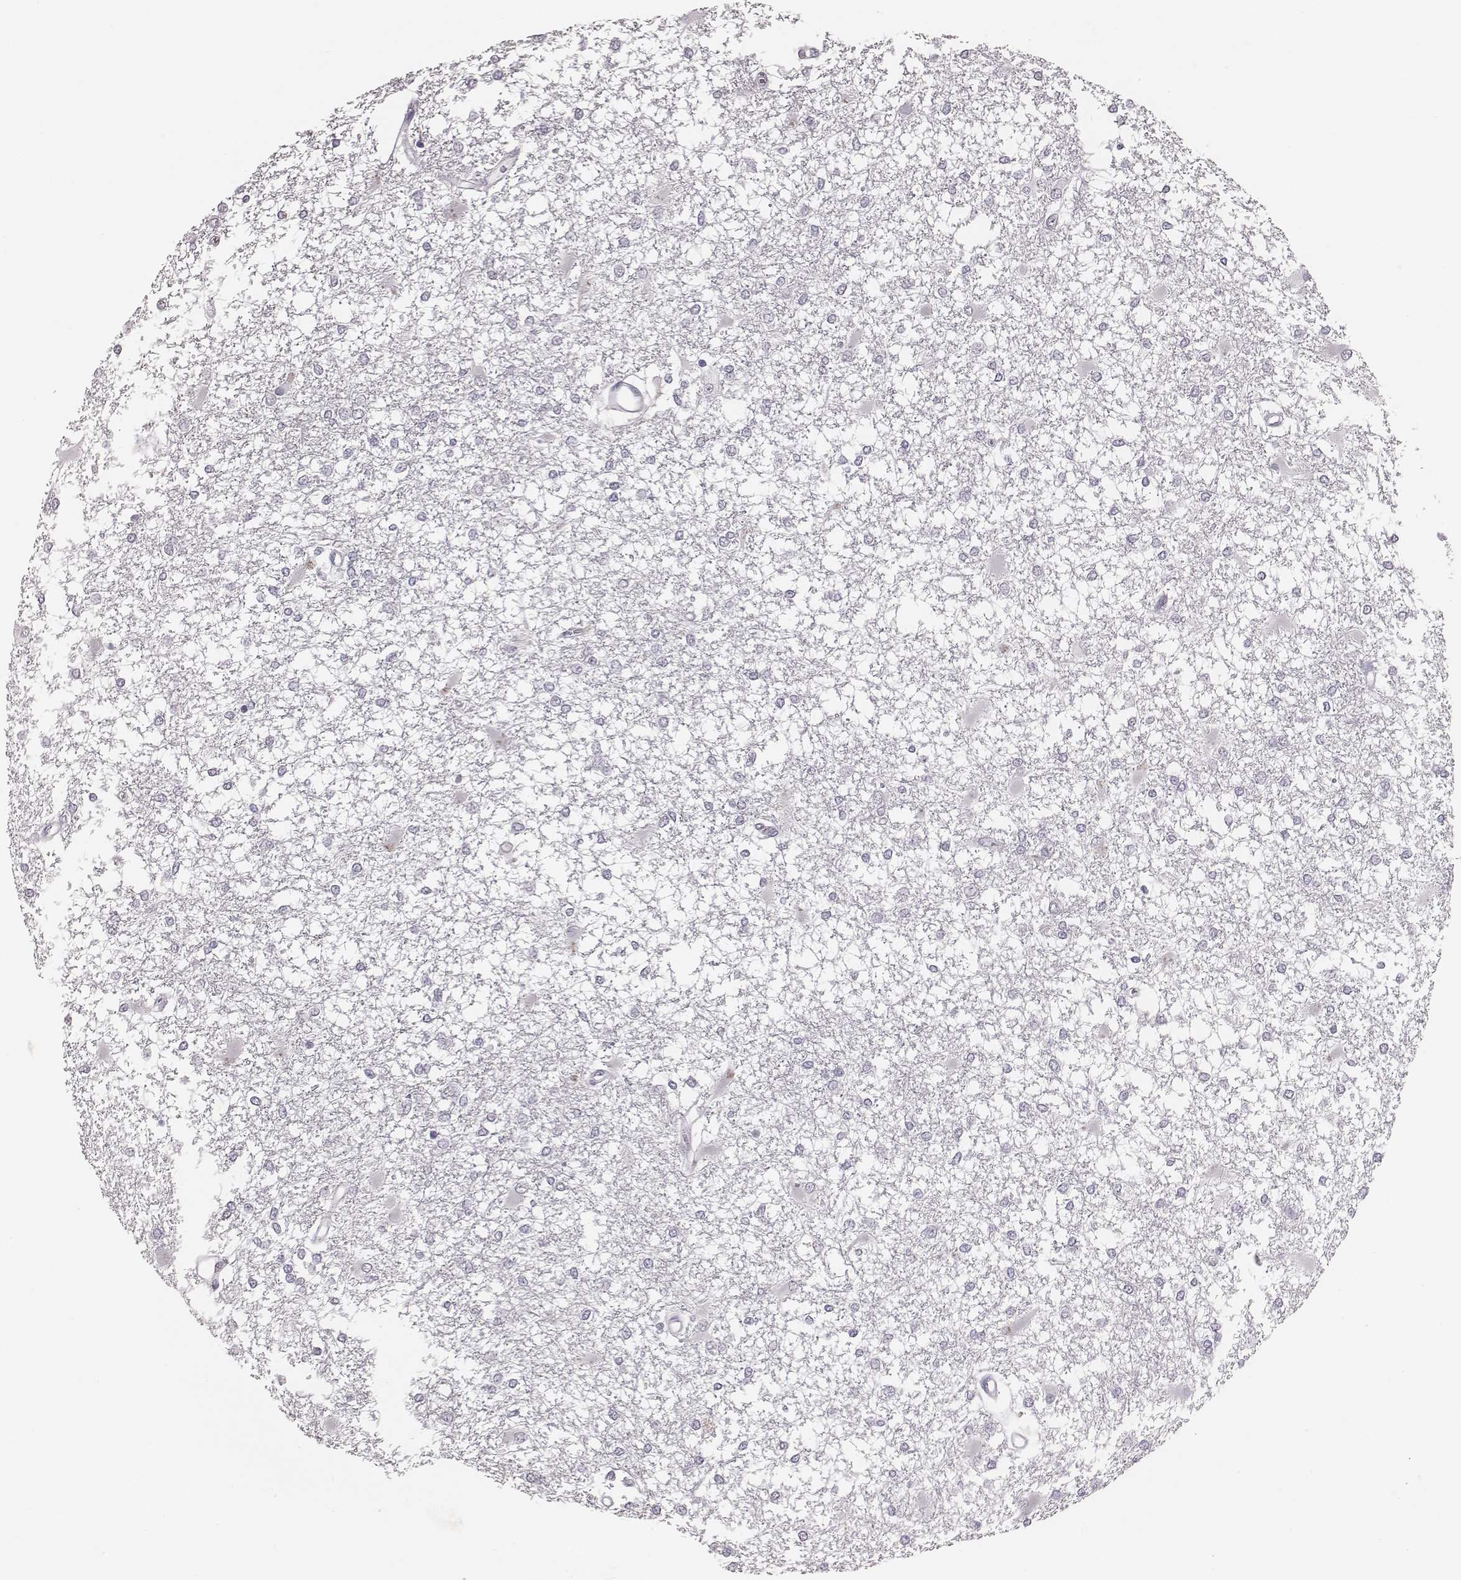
{"staining": {"intensity": "negative", "quantity": "none", "location": "none"}, "tissue": "glioma", "cell_type": "Tumor cells", "image_type": "cancer", "snomed": [{"axis": "morphology", "description": "Glioma, malignant, High grade"}, {"axis": "topography", "description": "Cerebral cortex"}], "caption": "An image of glioma stained for a protein reveals no brown staining in tumor cells.", "gene": "CSHL1", "patient": {"sex": "male", "age": 79}}